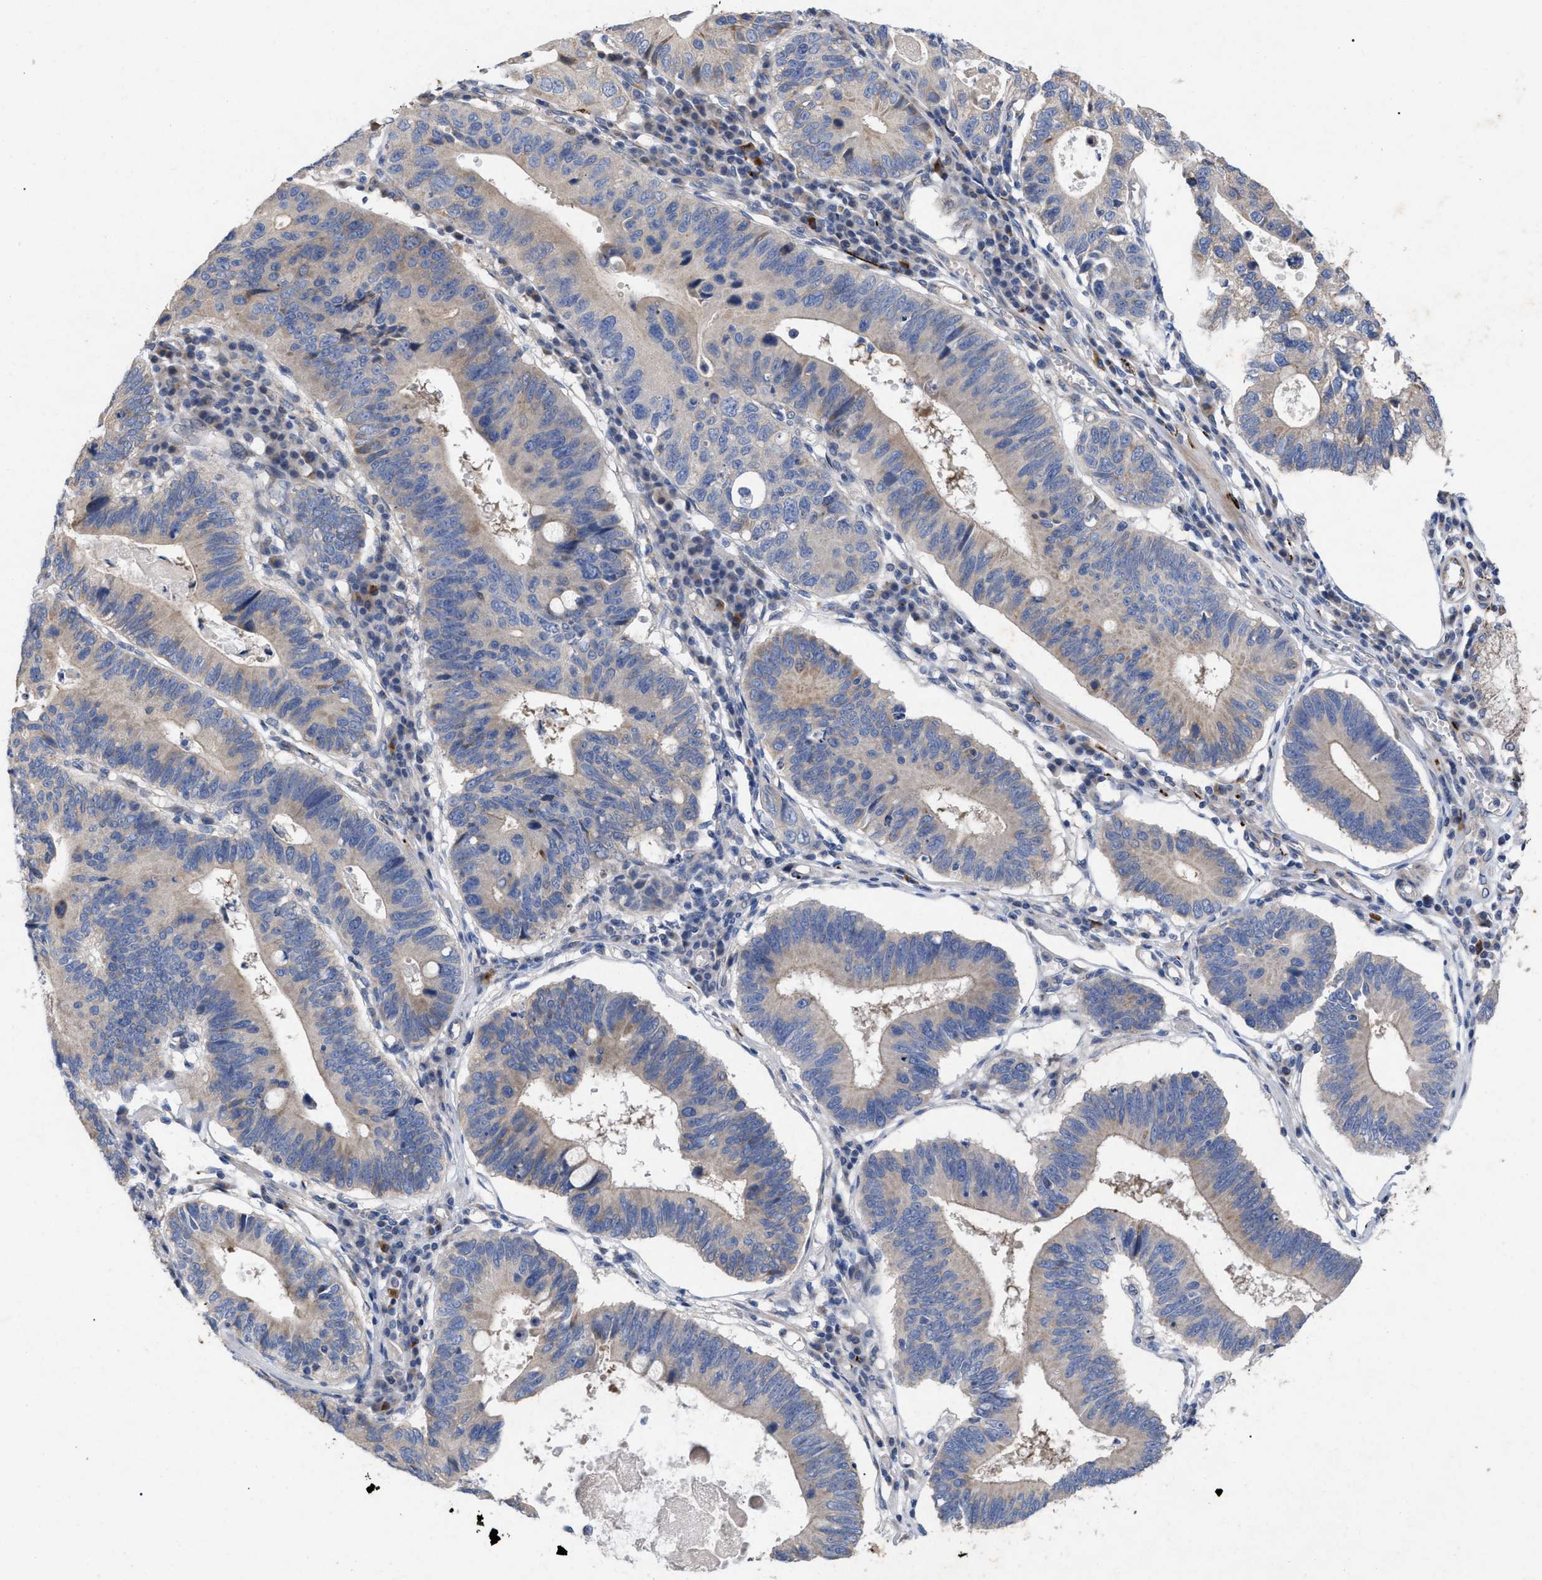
{"staining": {"intensity": "weak", "quantity": ">75%", "location": "cytoplasmic/membranous"}, "tissue": "stomach cancer", "cell_type": "Tumor cells", "image_type": "cancer", "snomed": [{"axis": "morphology", "description": "Adenocarcinoma, NOS"}, {"axis": "topography", "description": "Stomach"}], "caption": "The photomicrograph demonstrates staining of stomach adenocarcinoma, revealing weak cytoplasmic/membranous protein staining (brown color) within tumor cells.", "gene": "VIP", "patient": {"sex": "male", "age": 59}}